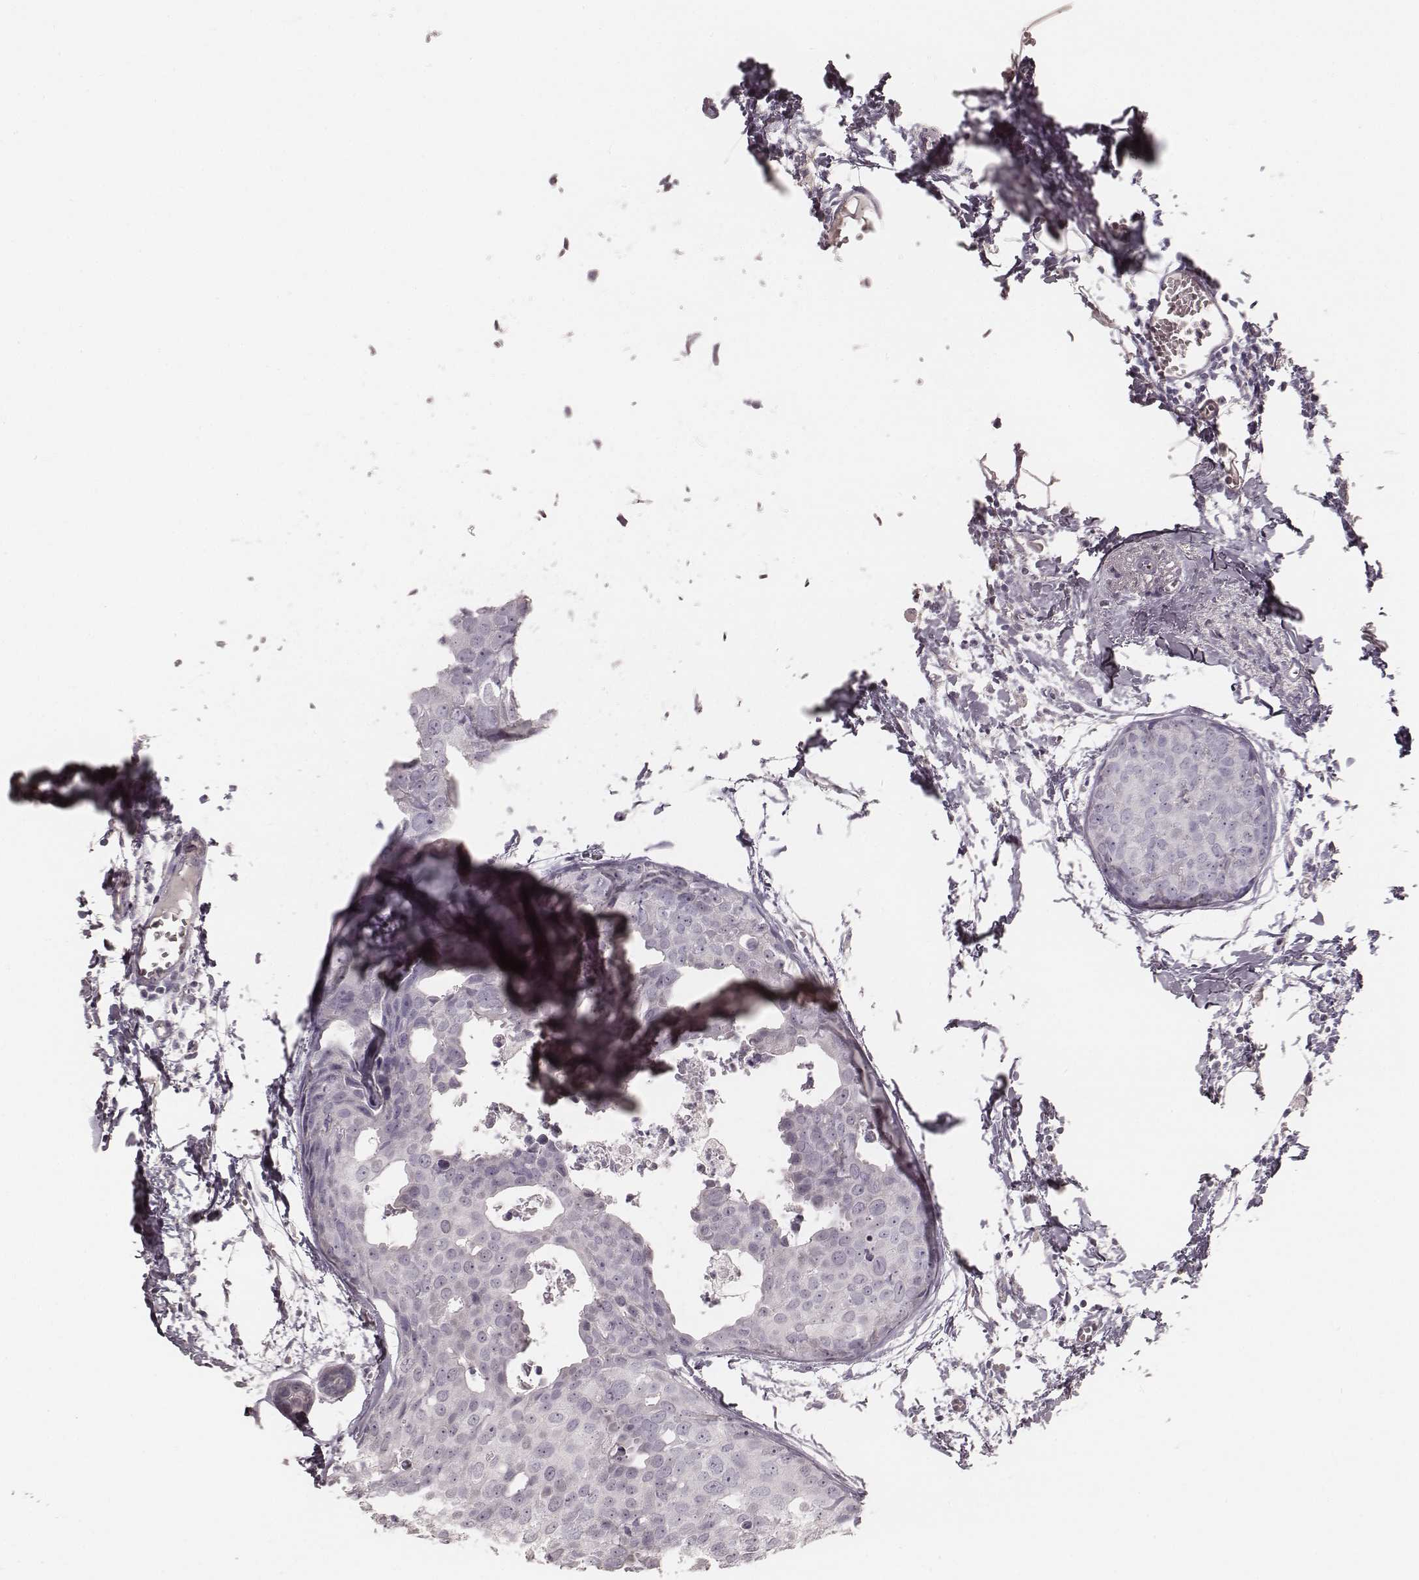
{"staining": {"intensity": "negative", "quantity": "none", "location": "none"}, "tissue": "breast cancer", "cell_type": "Tumor cells", "image_type": "cancer", "snomed": [{"axis": "morphology", "description": "Duct carcinoma"}, {"axis": "topography", "description": "Breast"}], "caption": "This is a micrograph of IHC staining of breast cancer (intraductal carcinoma), which shows no positivity in tumor cells. (Brightfield microscopy of DAB (3,3'-diaminobenzidine) IHC at high magnification).", "gene": "ZP4", "patient": {"sex": "female", "age": 38}}